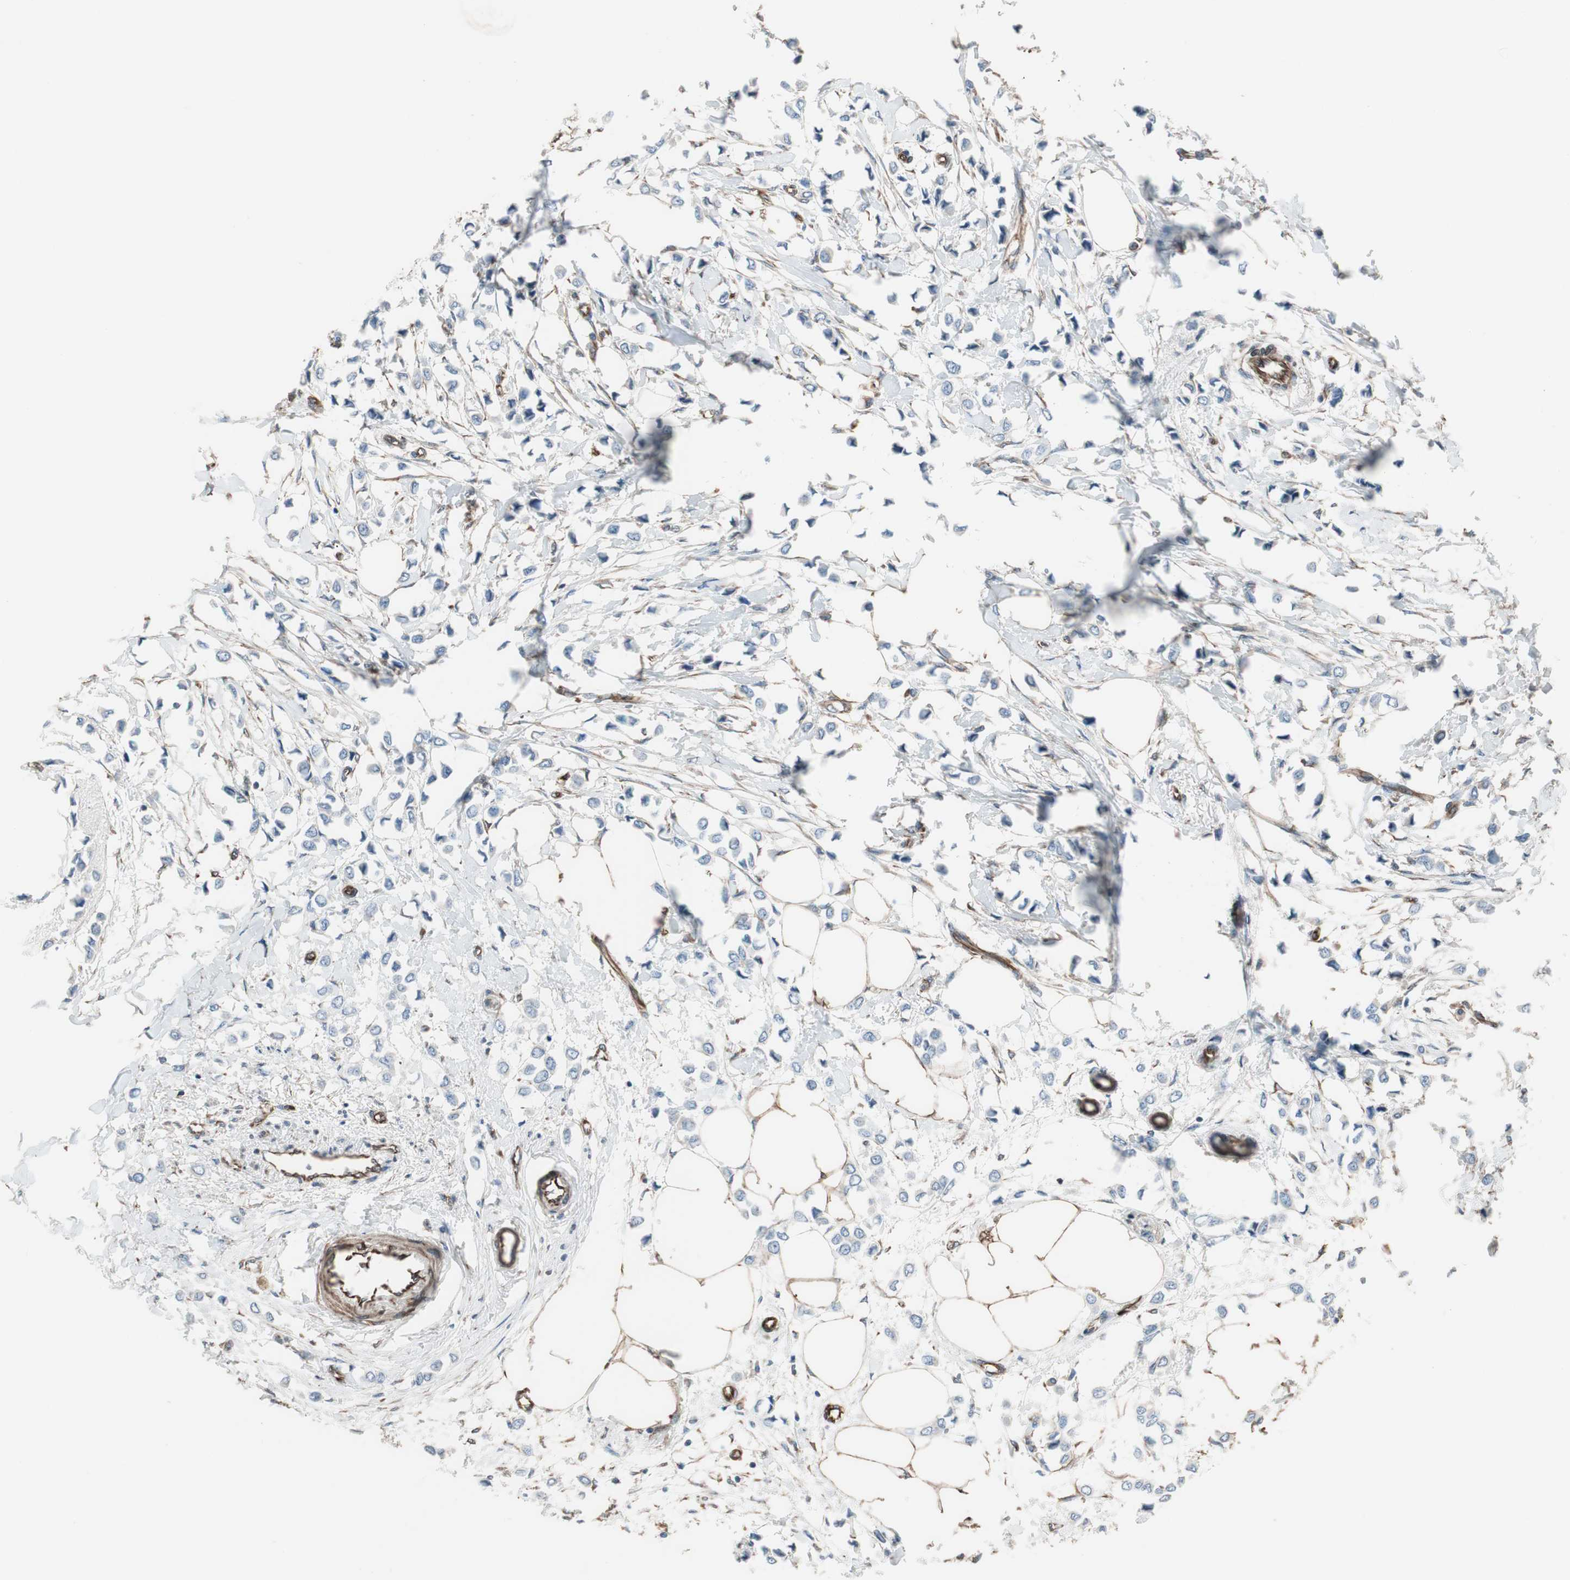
{"staining": {"intensity": "negative", "quantity": "none", "location": "none"}, "tissue": "breast cancer", "cell_type": "Tumor cells", "image_type": "cancer", "snomed": [{"axis": "morphology", "description": "Lobular carcinoma"}, {"axis": "topography", "description": "Breast"}], "caption": "Immunohistochemistry micrograph of breast lobular carcinoma stained for a protein (brown), which exhibits no expression in tumor cells.", "gene": "SRCIN1", "patient": {"sex": "female", "age": 51}}